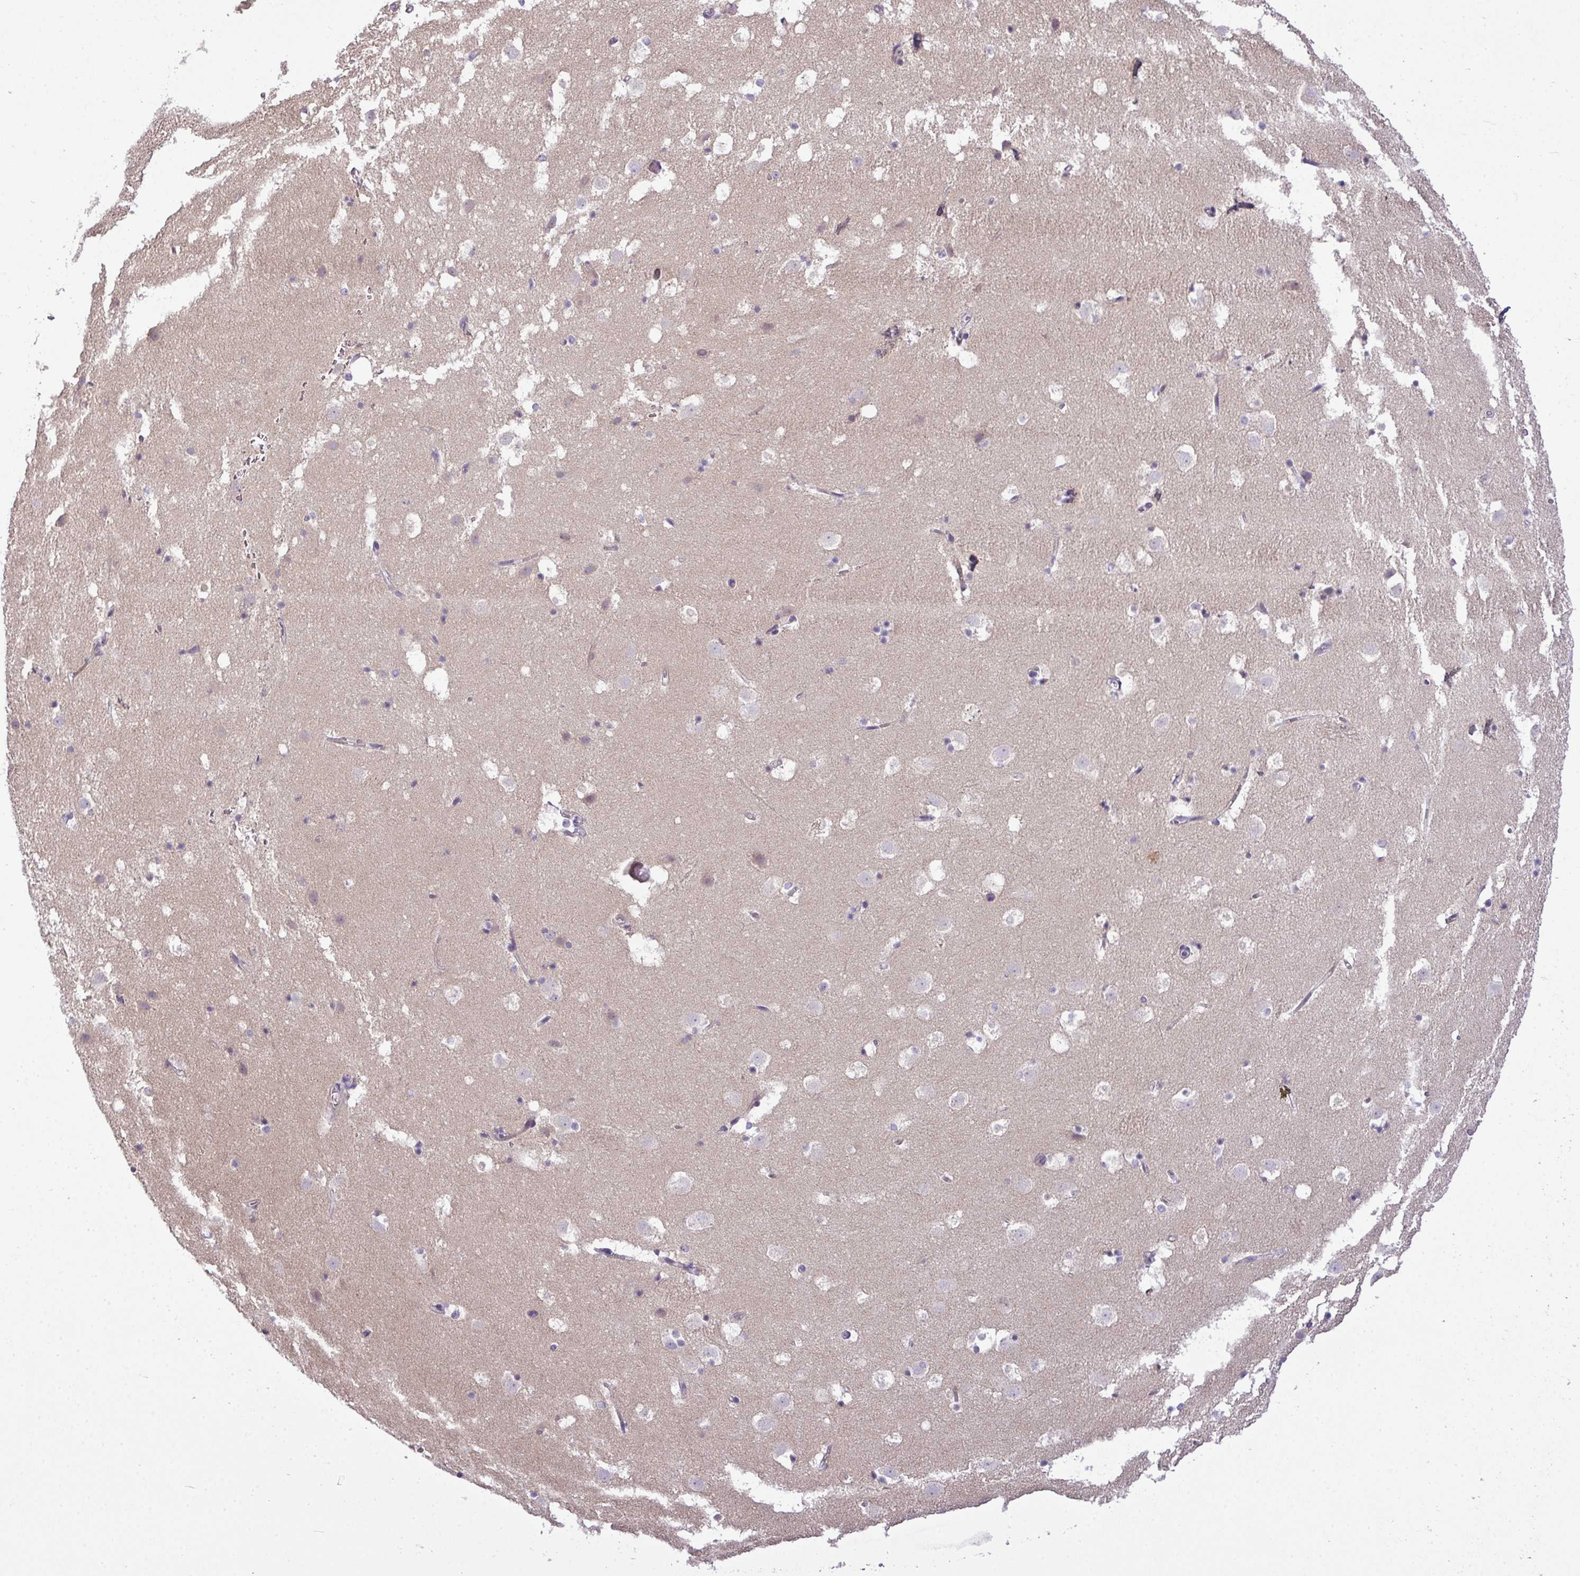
{"staining": {"intensity": "negative", "quantity": "none", "location": "none"}, "tissue": "caudate", "cell_type": "Glial cells", "image_type": "normal", "snomed": [{"axis": "morphology", "description": "Normal tissue, NOS"}, {"axis": "topography", "description": "Lateral ventricle wall"}], "caption": "Immunohistochemistry (IHC) of normal caudate demonstrates no positivity in glial cells.", "gene": "NT5C1A", "patient": {"sex": "male", "age": 37}}